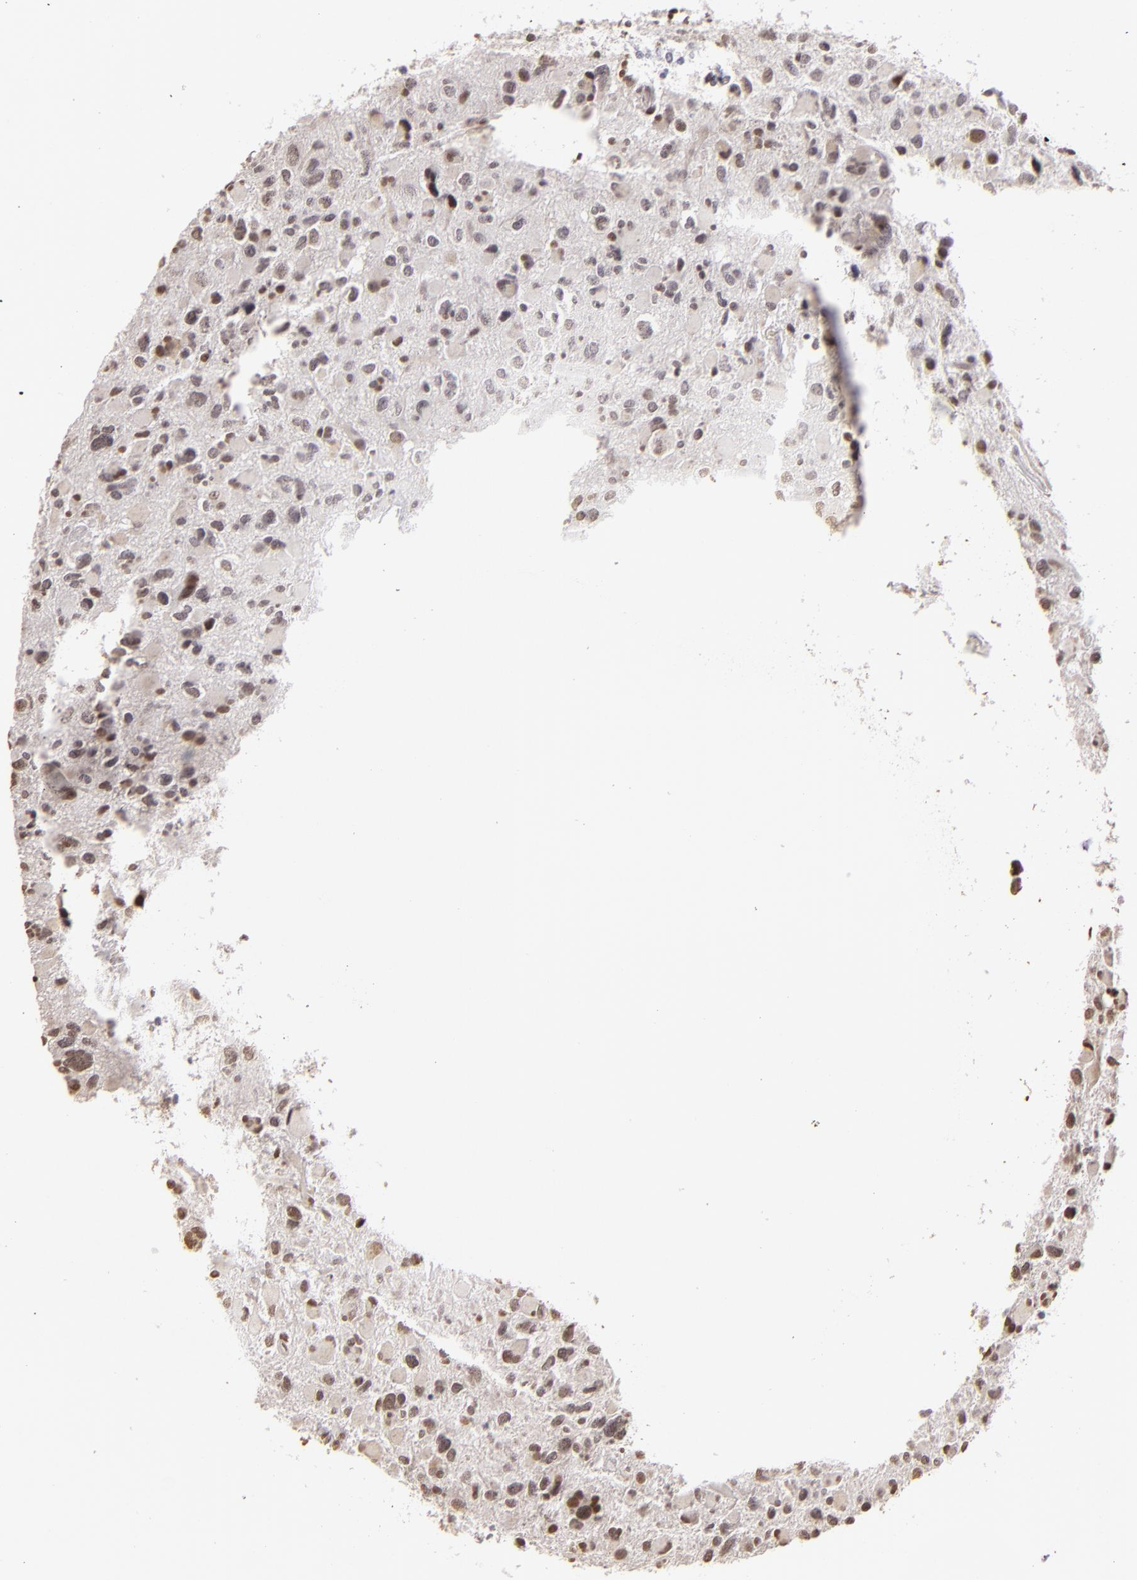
{"staining": {"intensity": "weak", "quantity": "<25%", "location": "nuclear"}, "tissue": "glioma", "cell_type": "Tumor cells", "image_type": "cancer", "snomed": [{"axis": "morphology", "description": "Glioma, malignant, High grade"}, {"axis": "topography", "description": "Brain"}], "caption": "High power microscopy photomicrograph of an immunohistochemistry micrograph of glioma, revealing no significant expression in tumor cells.", "gene": "RARB", "patient": {"sex": "female", "age": 37}}